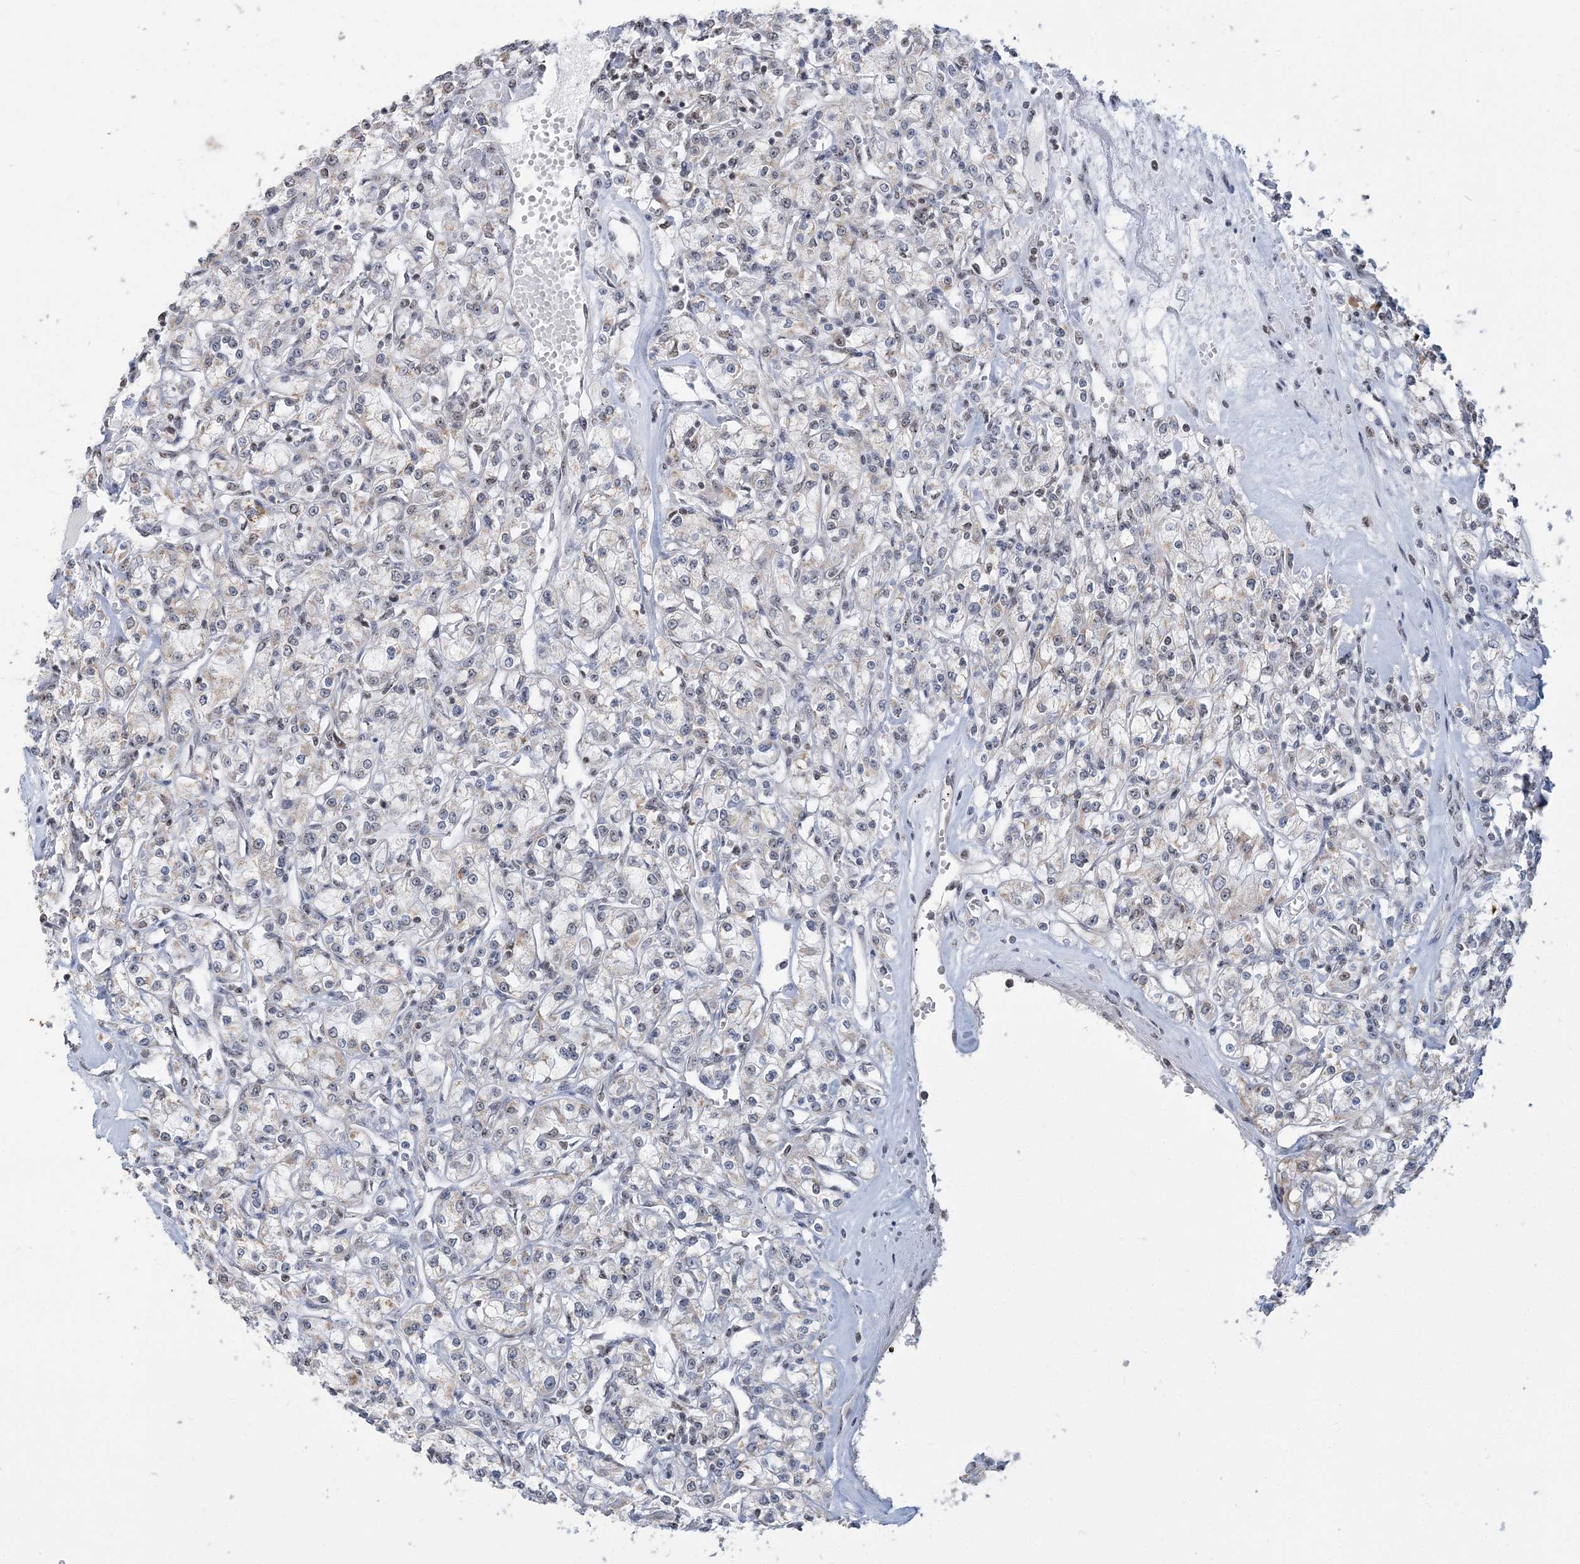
{"staining": {"intensity": "negative", "quantity": "none", "location": "none"}, "tissue": "renal cancer", "cell_type": "Tumor cells", "image_type": "cancer", "snomed": [{"axis": "morphology", "description": "Adenocarcinoma, NOS"}, {"axis": "topography", "description": "Kidney"}], "caption": "Image shows no significant protein positivity in tumor cells of renal cancer (adenocarcinoma).", "gene": "SUCLG1", "patient": {"sex": "female", "age": 59}}